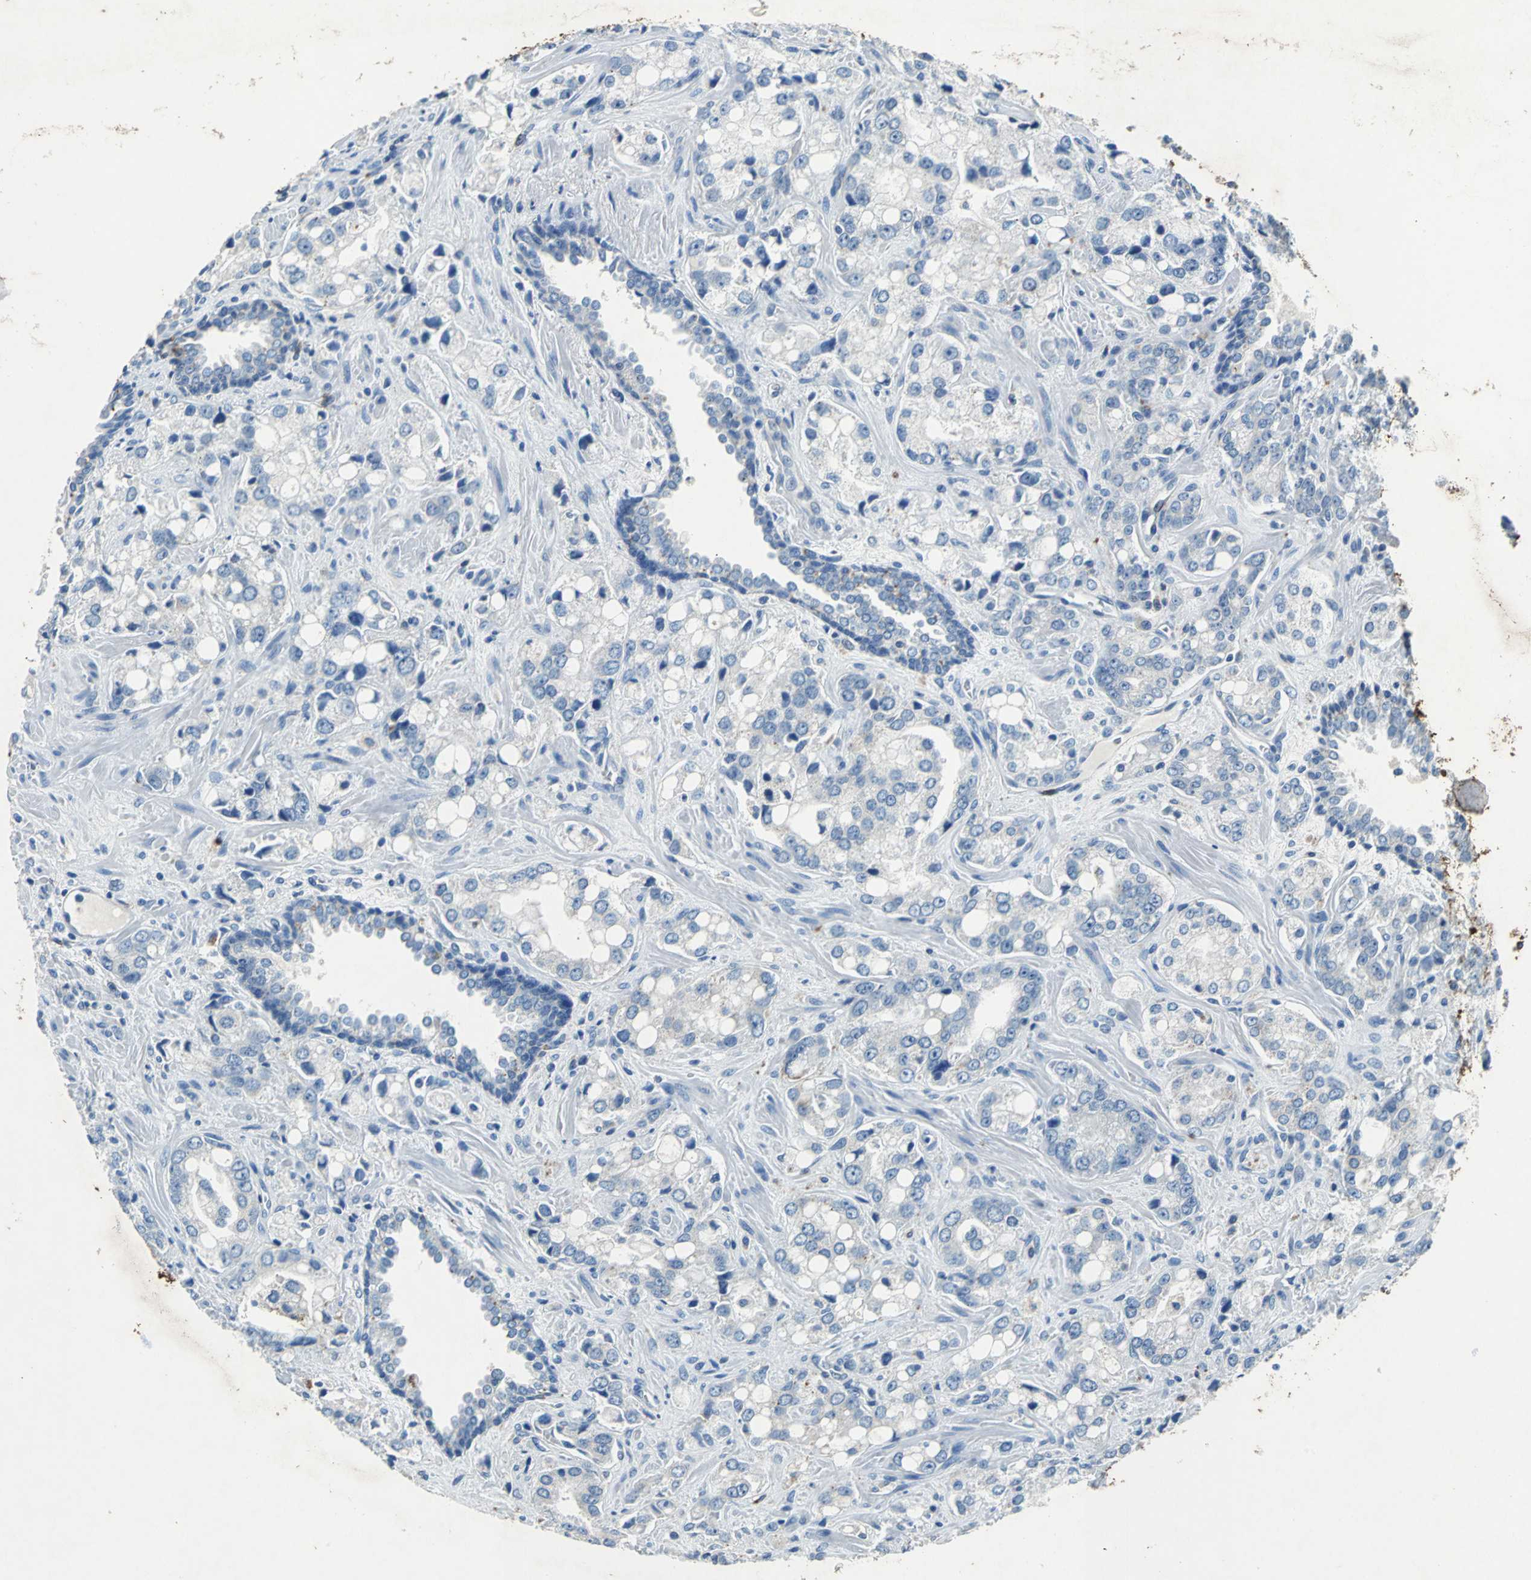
{"staining": {"intensity": "negative", "quantity": "none", "location": "none"}, "tissue": "prostate cancer", "cell_type": "Tumor cells", "image_type": "cancer", "snomed": [{"axis": "morphology", "description": "Adenocarcinoma, High grade"}, {"axis": "topography", "description": "Prostate"}], "caption": "Prostate cancer was stained to show a protein in brown. There is no significant positivity in tumor cells.", "gene": "RPS13", "patient": {"sex": "male", "age": 67}}